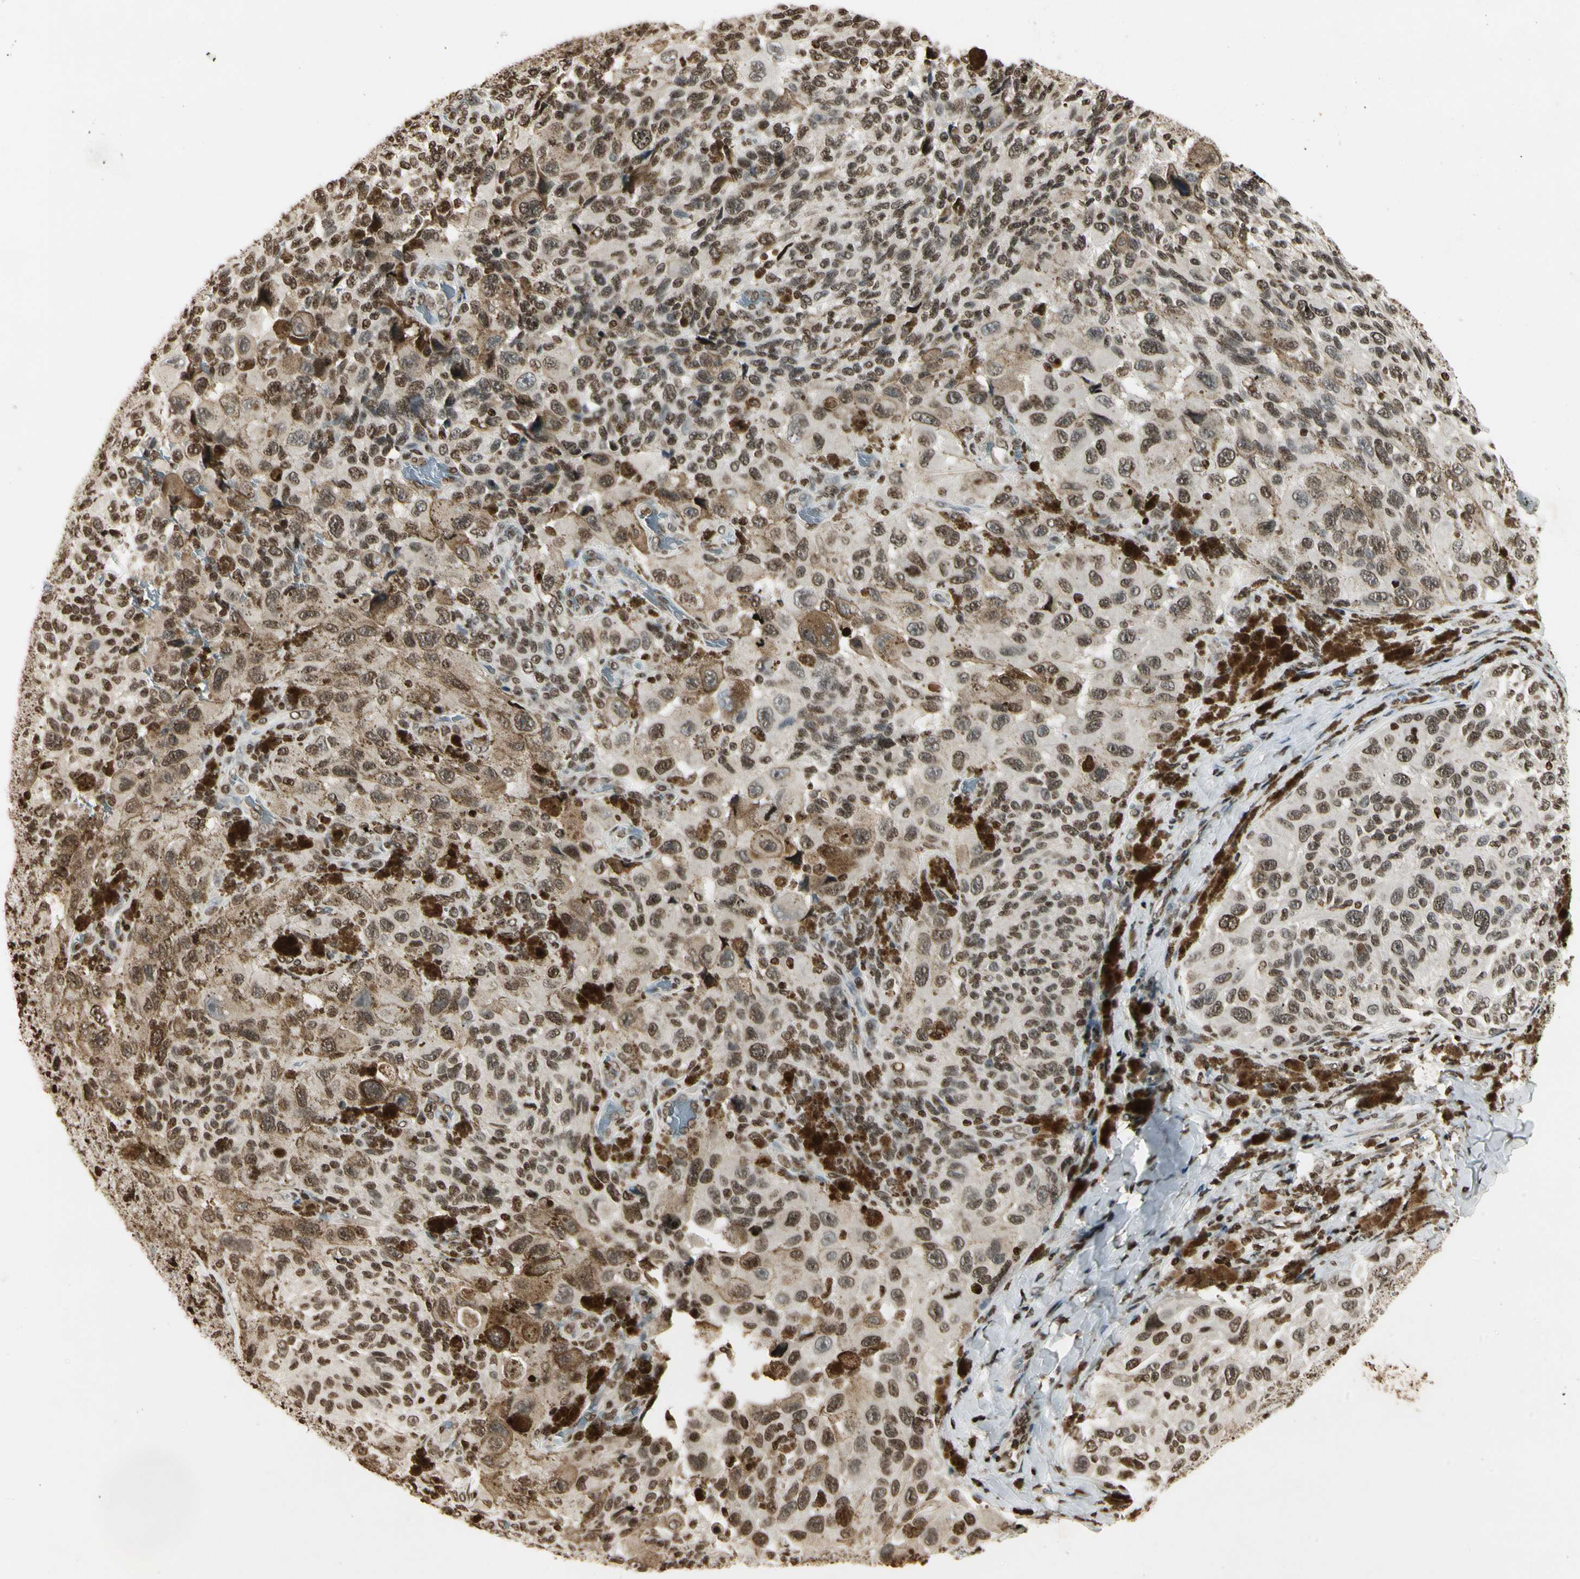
{"staining": {"intensity": "moderate", "quantity": ">75%", "location": "nuclear"}, "tissue": "melanoma", "cell_type": "Tumor cells", "image_type": "cancer", "snomed": [{"axis": "morphology", "description": "Malignant melanoma, NOS"}, {"axis": "topography", "description": "Skin"}], "caption": "Malignant melanoma stained with DAB immunohistochemistry (IHC) exhibits medium levels of moderate nuclear staining in about >75% of tumor cells. The staining was performed using DAB, with brown indicating positive protein expression. Nuclei are stained blue with hematoxylin.", "gene": "RORA", "patient": {"sex": "female", "age": 73}}